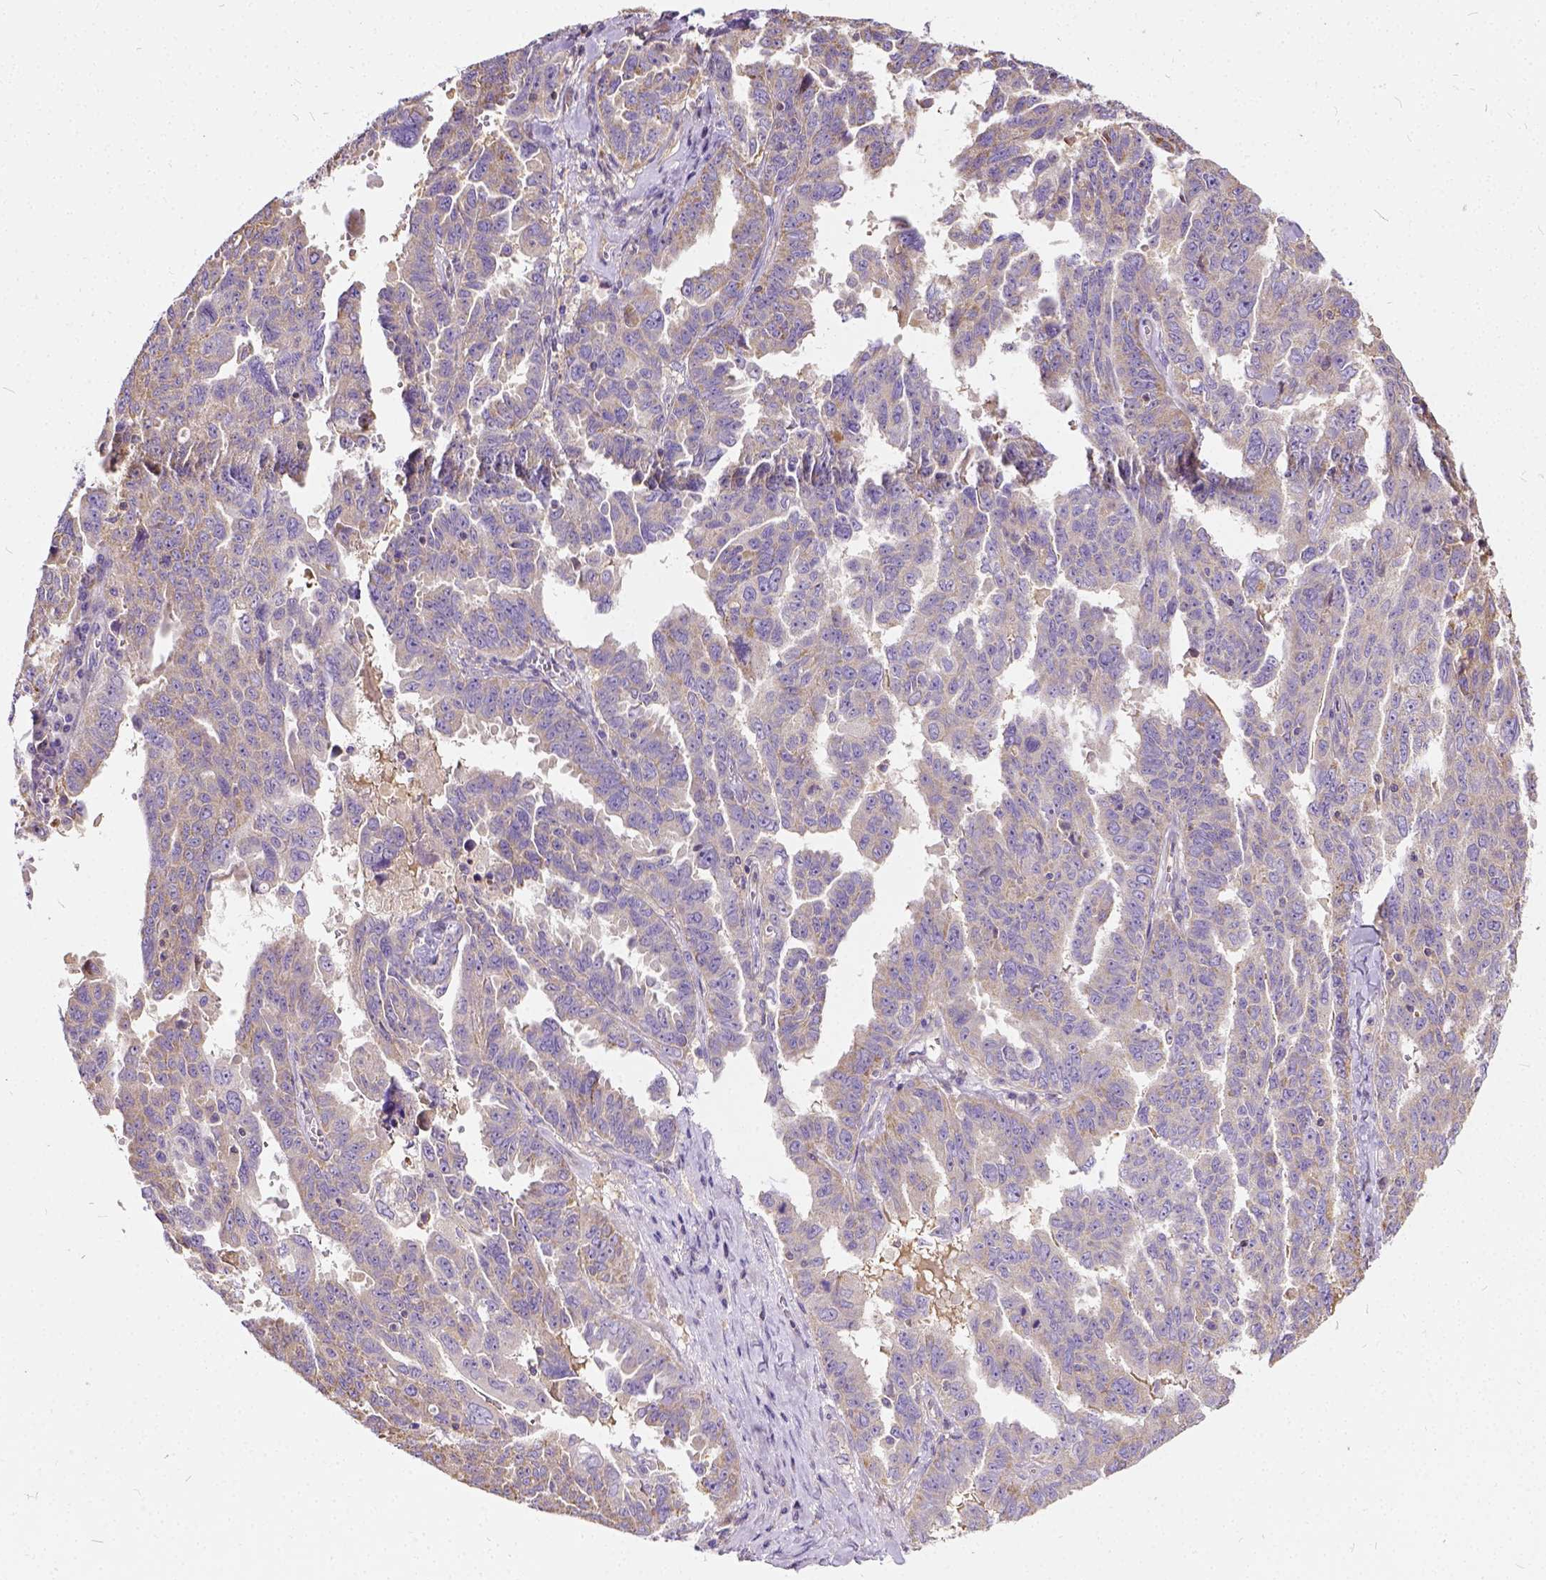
{"staining": {"intensity": "negative", "quantity": "none", "location": "none"}, "tissue": "ovarian cancer", "cell_type": "Tumor cells", "image_type": "cancer", "snomed": [{"axis": "morphology", "description": "Adenocarcinoma, NOS"}, {"axis": "morphology", "description": "Carcinoma, endometroid"}, {"axis": "topography", "description": "Ovary"}], "caption": "Immunohistochemistry histopathology image of neoplastic tissue: adenocarcinoma (ovarian) stained with DAB (3,3'-diaminobenzidine) exhibits no significant protein expression in tumor cells. (DAB immunohistochemistry visualized using brightfield microscopy, high magnification).", "gene": "CADM4", "patient": {"sex": "female", "age": 72}}